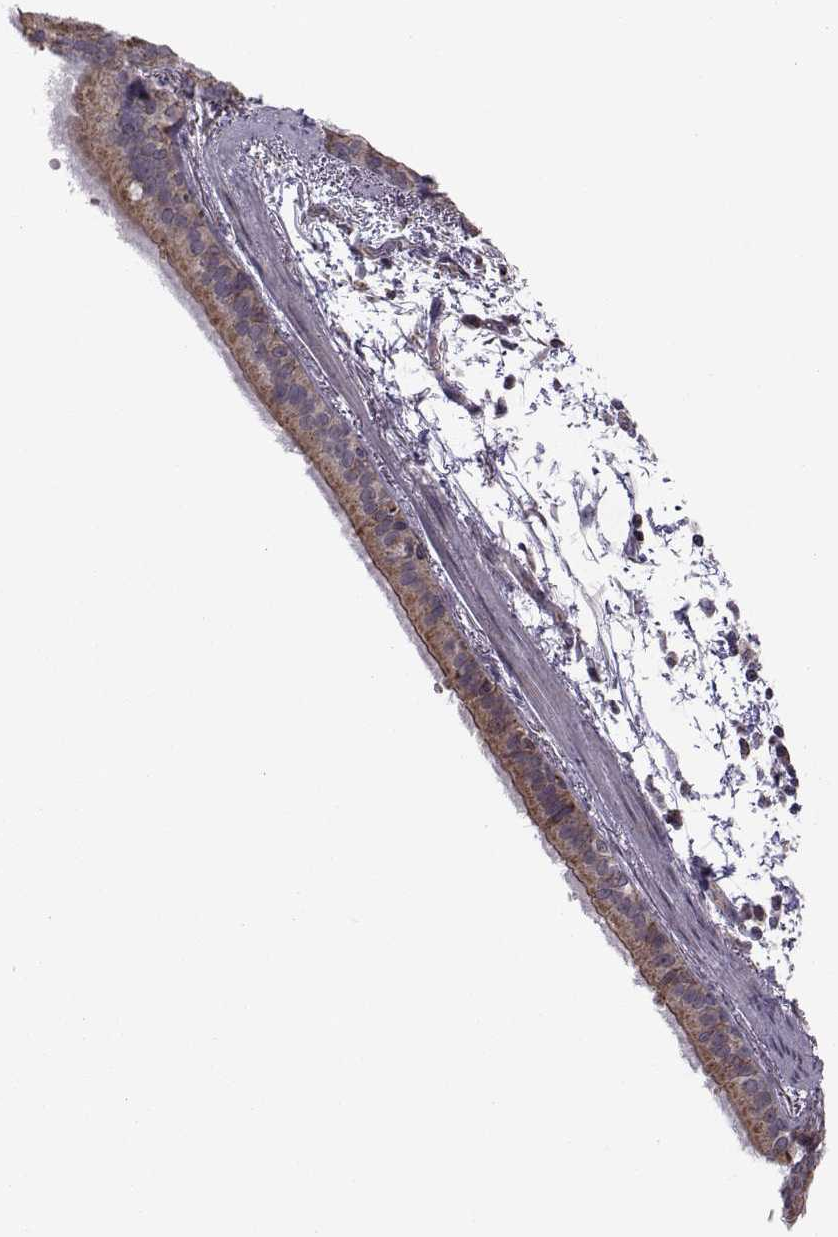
{"staining": {"intensity": "moderate", "quantity": ">75%", "location": "cytoplasmic/membranous"}, "tissue": "bronchus", "cell_type": "Respiratory epithelial cells", "image_type": "normal", "snomed": [{"axis": "morphology", "description": "Normal tissue, NOS"}, {"axis": "morphology", "description": "Squamous cell carcinoma, NOS"}, {"axis": "topography", "description": "Bronchus"}, {"axis": "topography", "description": "Lung"}], "caption": "The micrograph shows immunohistochemical staining of benign bronchus. There is moderate cytoplasmic/membranous positivity is present in approximately >75% of respiratory epithelial cells.", "gene": "NECAB3", "patient": {"sex": "male", "age": 69}}